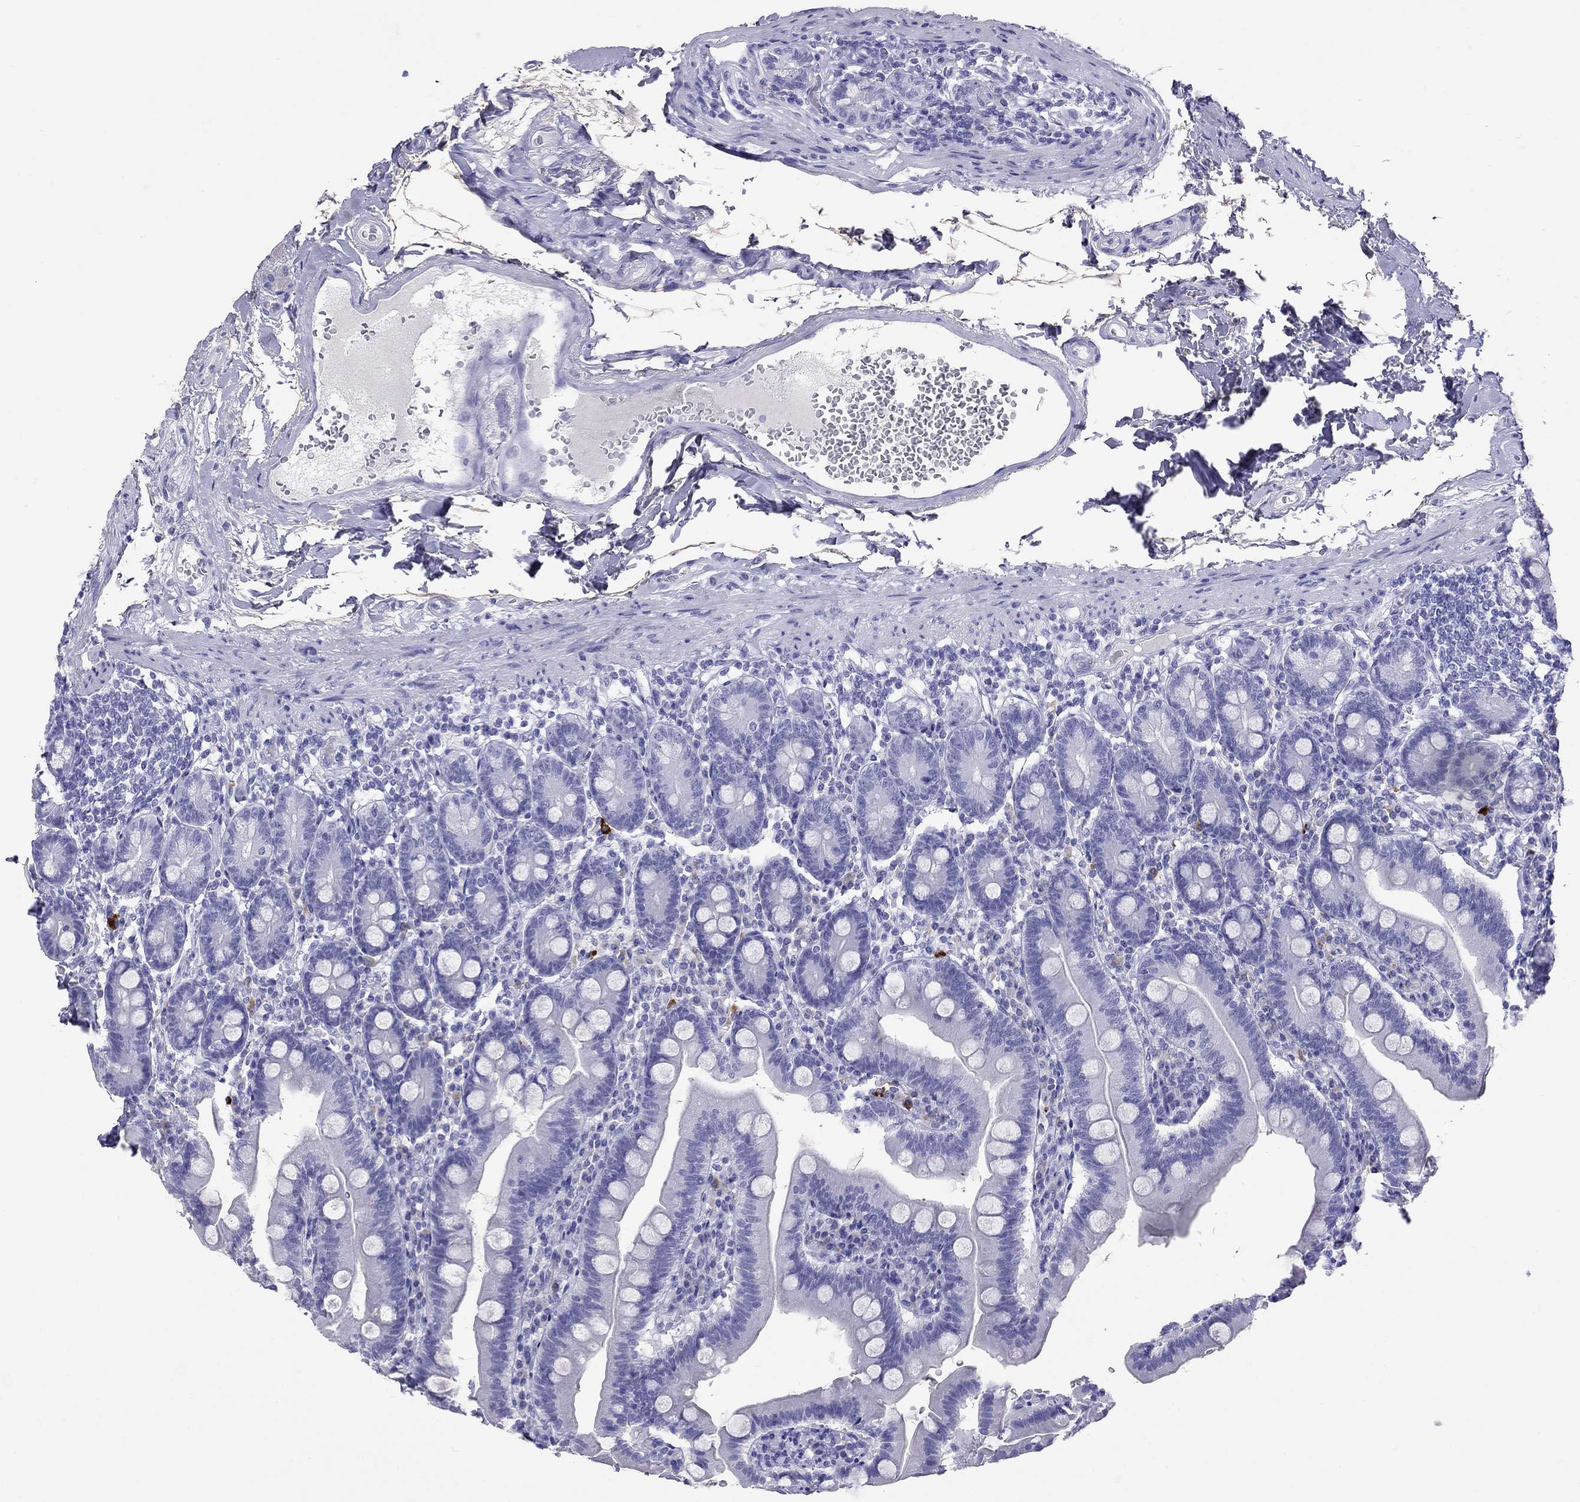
{"staining": {"intensity": "negative", "quantity": "none", "location": "none"}, "tissue": "duodenum", "cell_type": "Glandular cells", "image_type": "normal", "snomed": [{"axis": "morphology", "description": "Normal tissue, NOS"}, {"axis": "topography", "description": "Duodenum"}], "caption": "The histopathology image displays no staining of glandular cells in normal duodenum.", "gene": "GRIA2", "patient": {"sex": "female", "age": 67}}